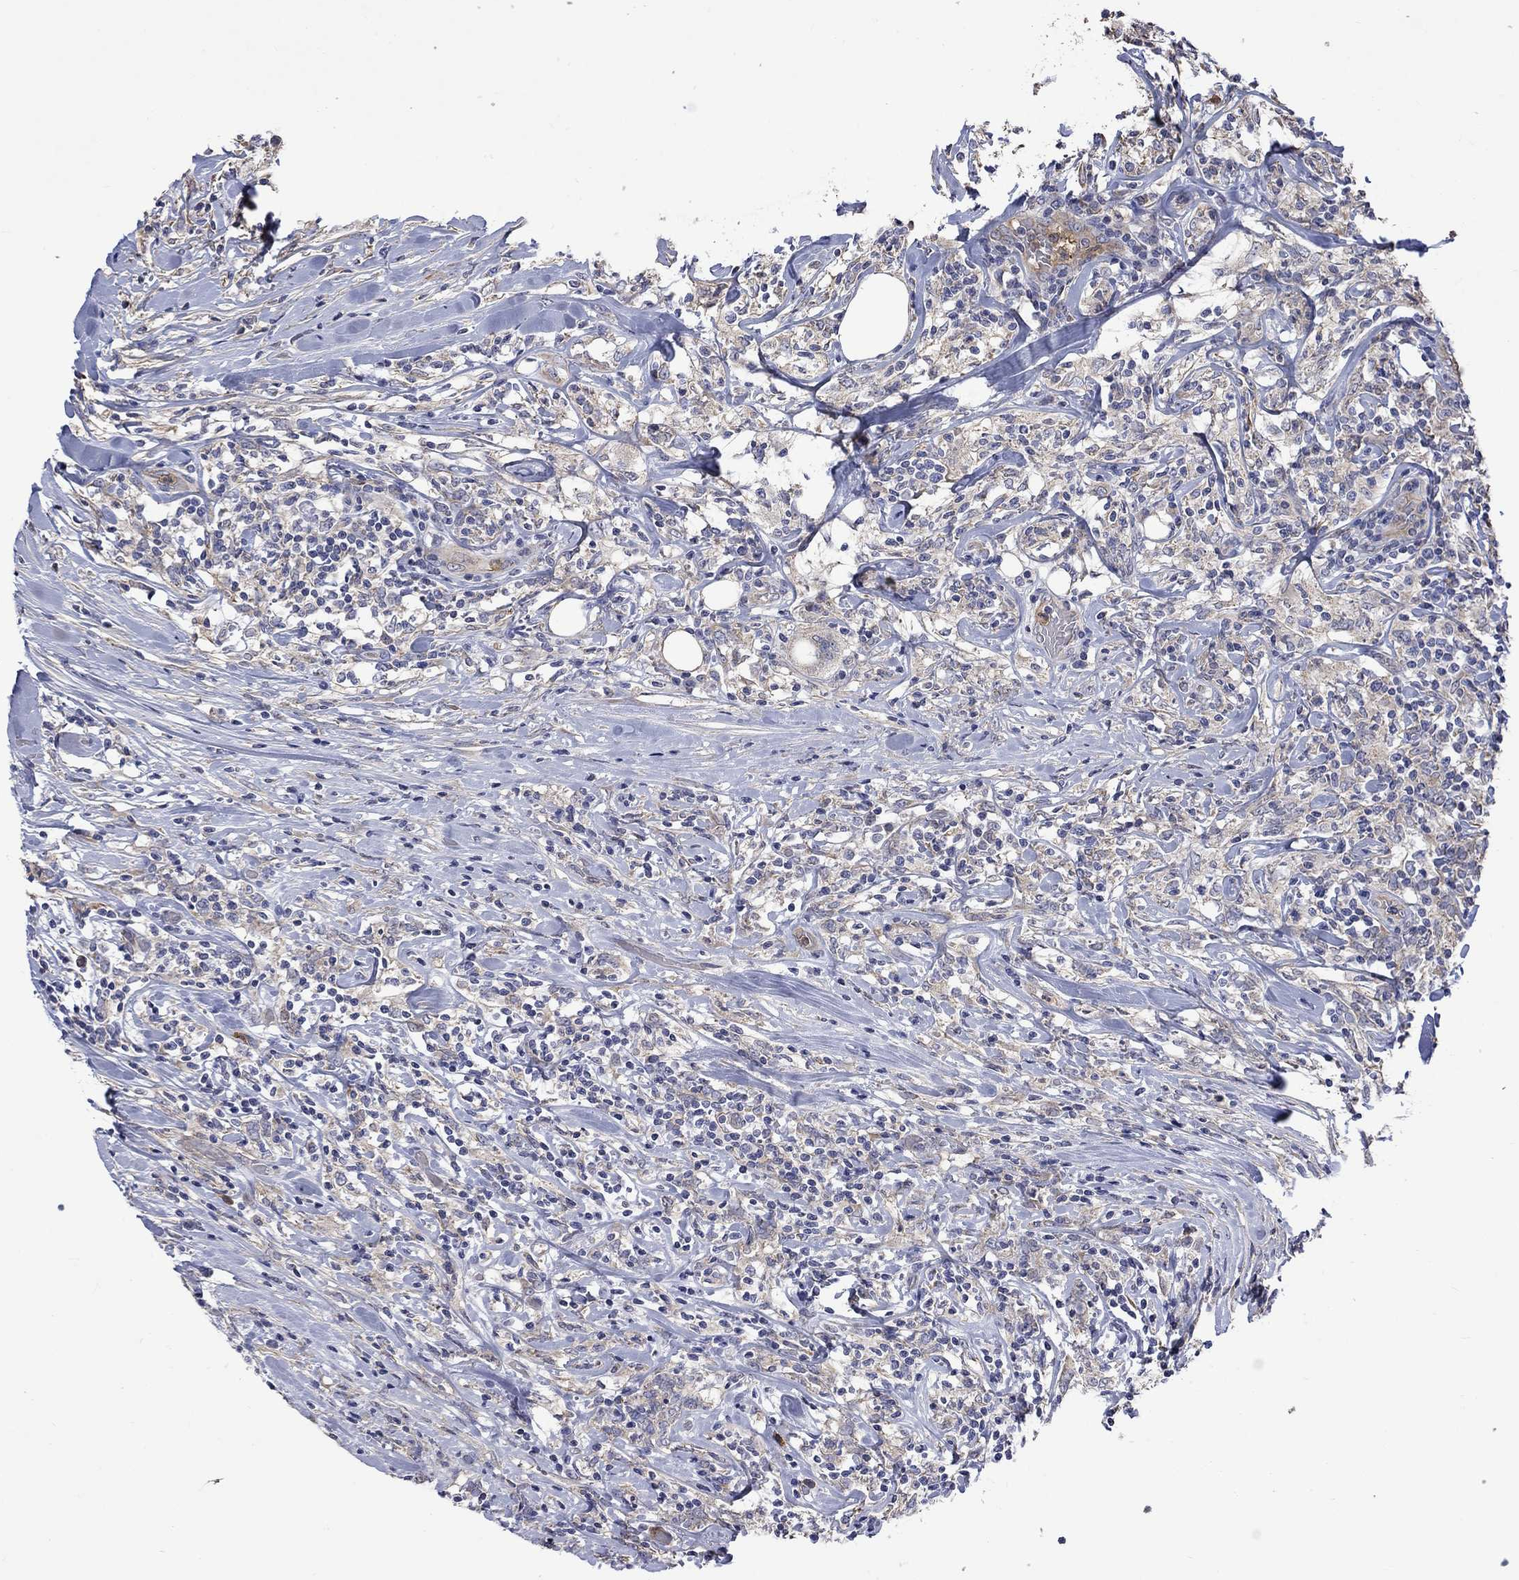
{"staining": {"intensity": "weak", "quantity": ">75%", "location": "cytoplasmic/membranous"}, "tissue": "lymphoma", "cell_type": "Tumor cells", "image_type": "cancer", "snomed": [{"axis": "morphology", "description": "Malignant lymphoma, non-Hodgkin's type, High grade"}, {"axis": "topography", "description": "Lymph node"}], "caption": "High-power microscopy captured an IHC histopathology image of lymphoma, revealing weak cytoplasmic/membranous staining in about >75% of tumor cells.", "gene": "CAMKK2", "patient": {"sex": "female", "age": 84}}